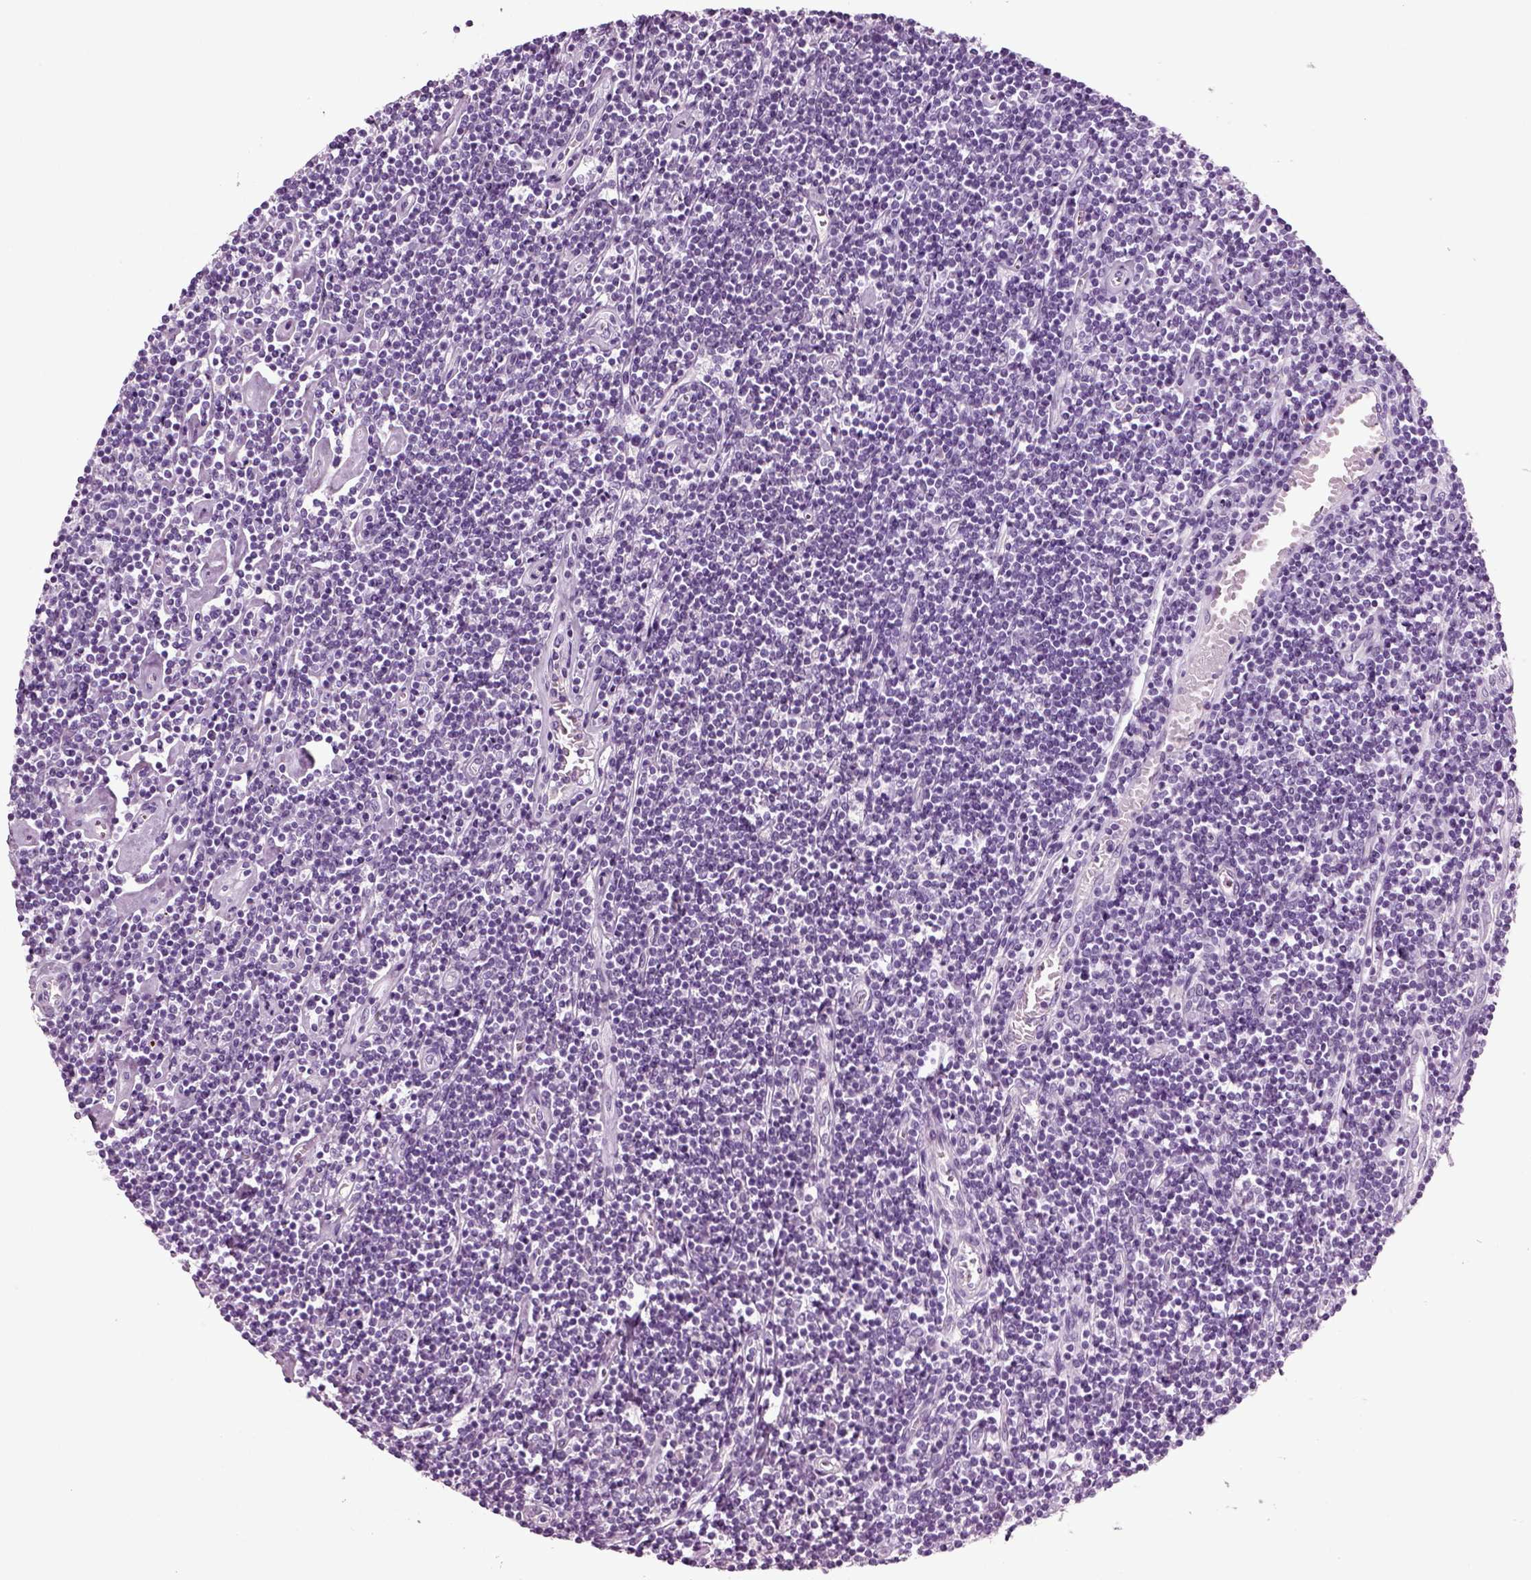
{"staining": {"intensity": "negative", "quantity": "none", "location": "none"}, "tissue": "lymphoma", "cell_type": "Tumor cells", "image_type": "cancer", "snomed": [{"axis": "morphology", "description": "Hodgkin's disease, NOS"}, {"axis": "topography", "description": "Lymph node"}], "caption": "Immunohistochemical staining of Hodgkin's disease displays no significant staining in tumor cells.", "gene": "CRABP1", "patient": {"sex": "male", "age": 40}}